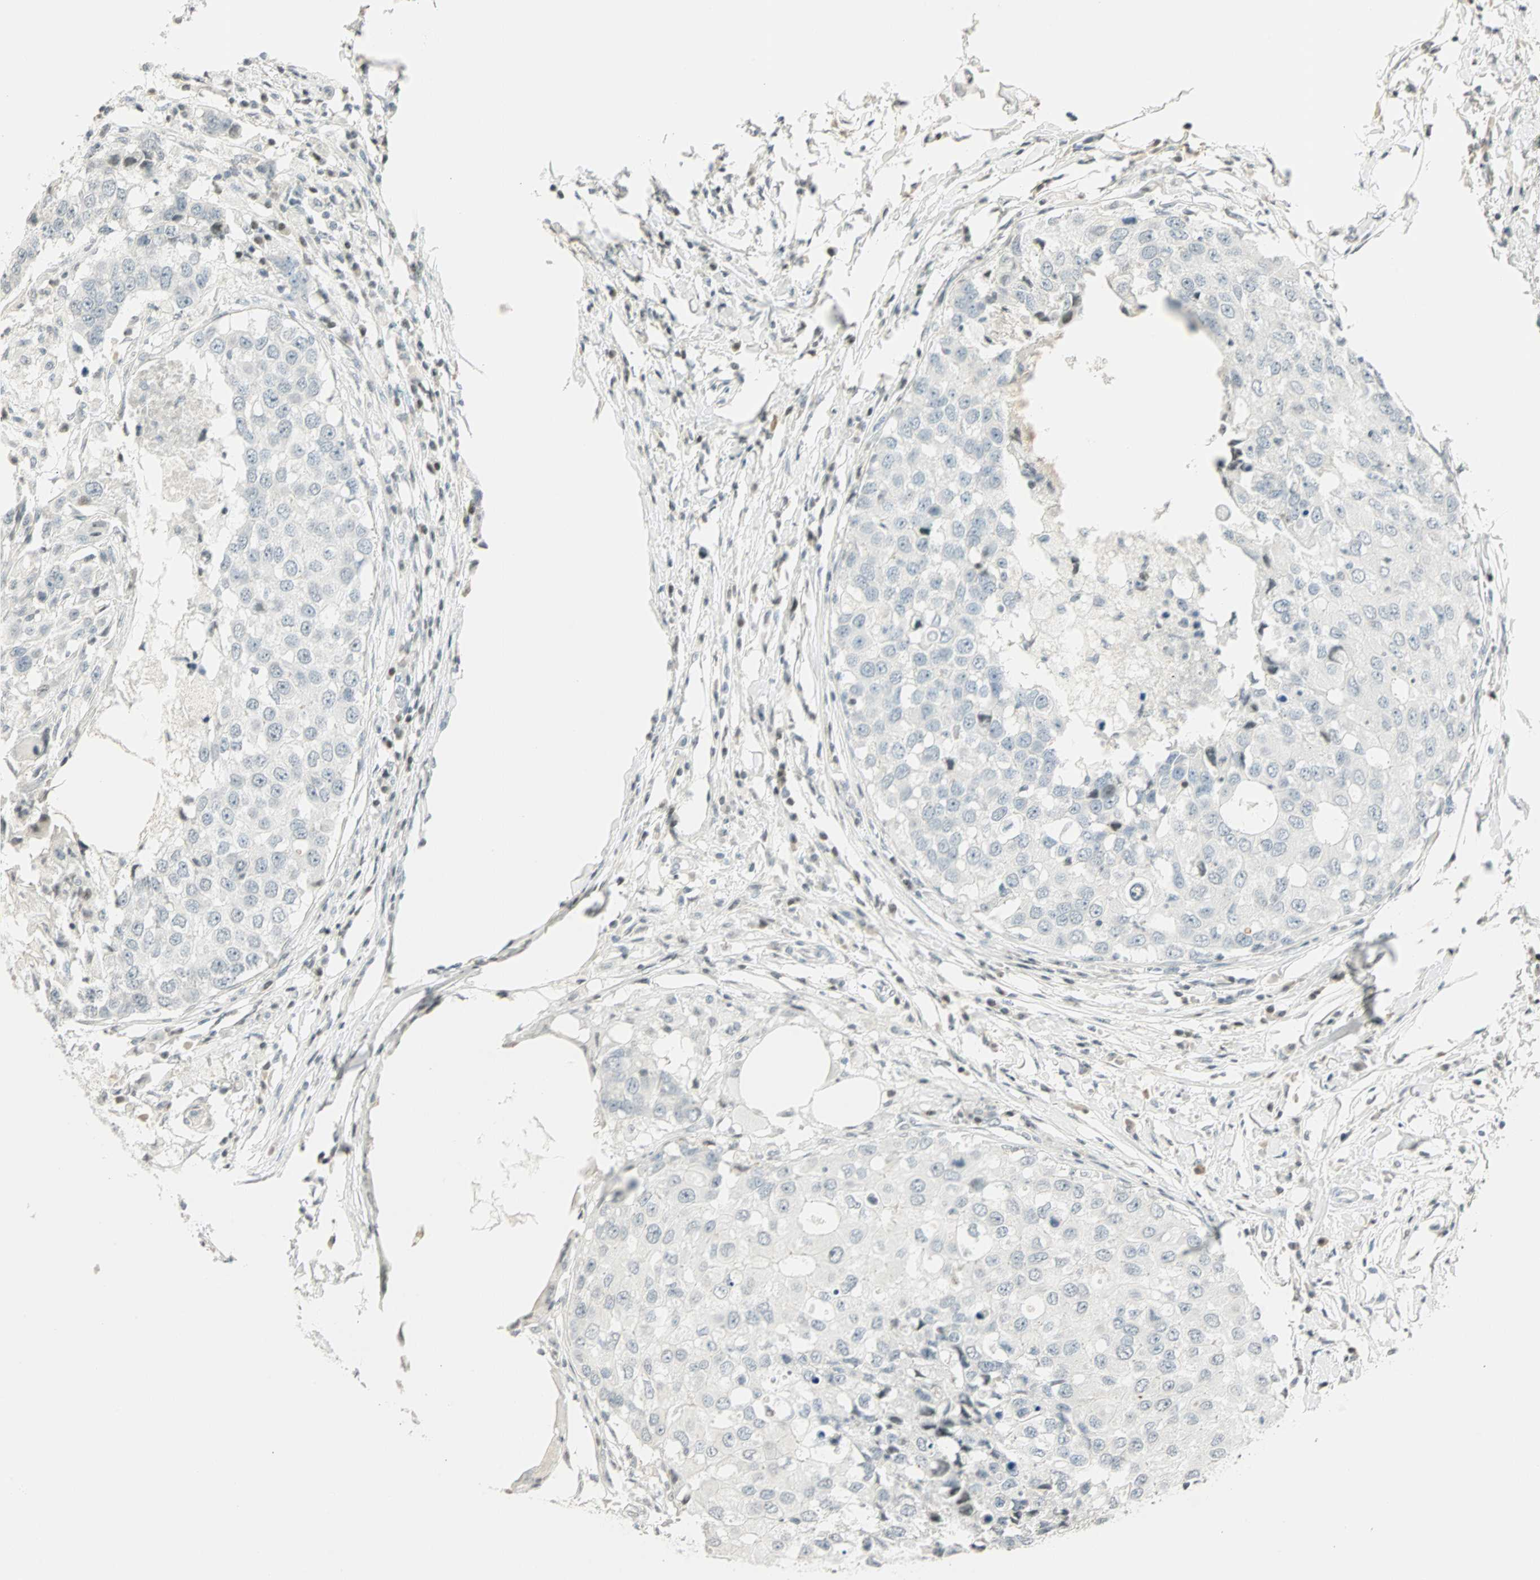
{"staining": {"intensity": "weak", "quantity": "<25%", "location": "nuclear"}, "tissue": "breast cancer", "cell_type": "Tumor cells", "image_type": "cancer", "snomed": [{"axis": "morphology", "description": "Duct carcinoma"}, {"axis": "topography", "description": "Breast"}], "caption": "The image exhibits no staining of tumor cells in breast cancer (intraductal carcinoma).", "gene": "SMAD3", "patient": {"sex": "female", "age": 27}}